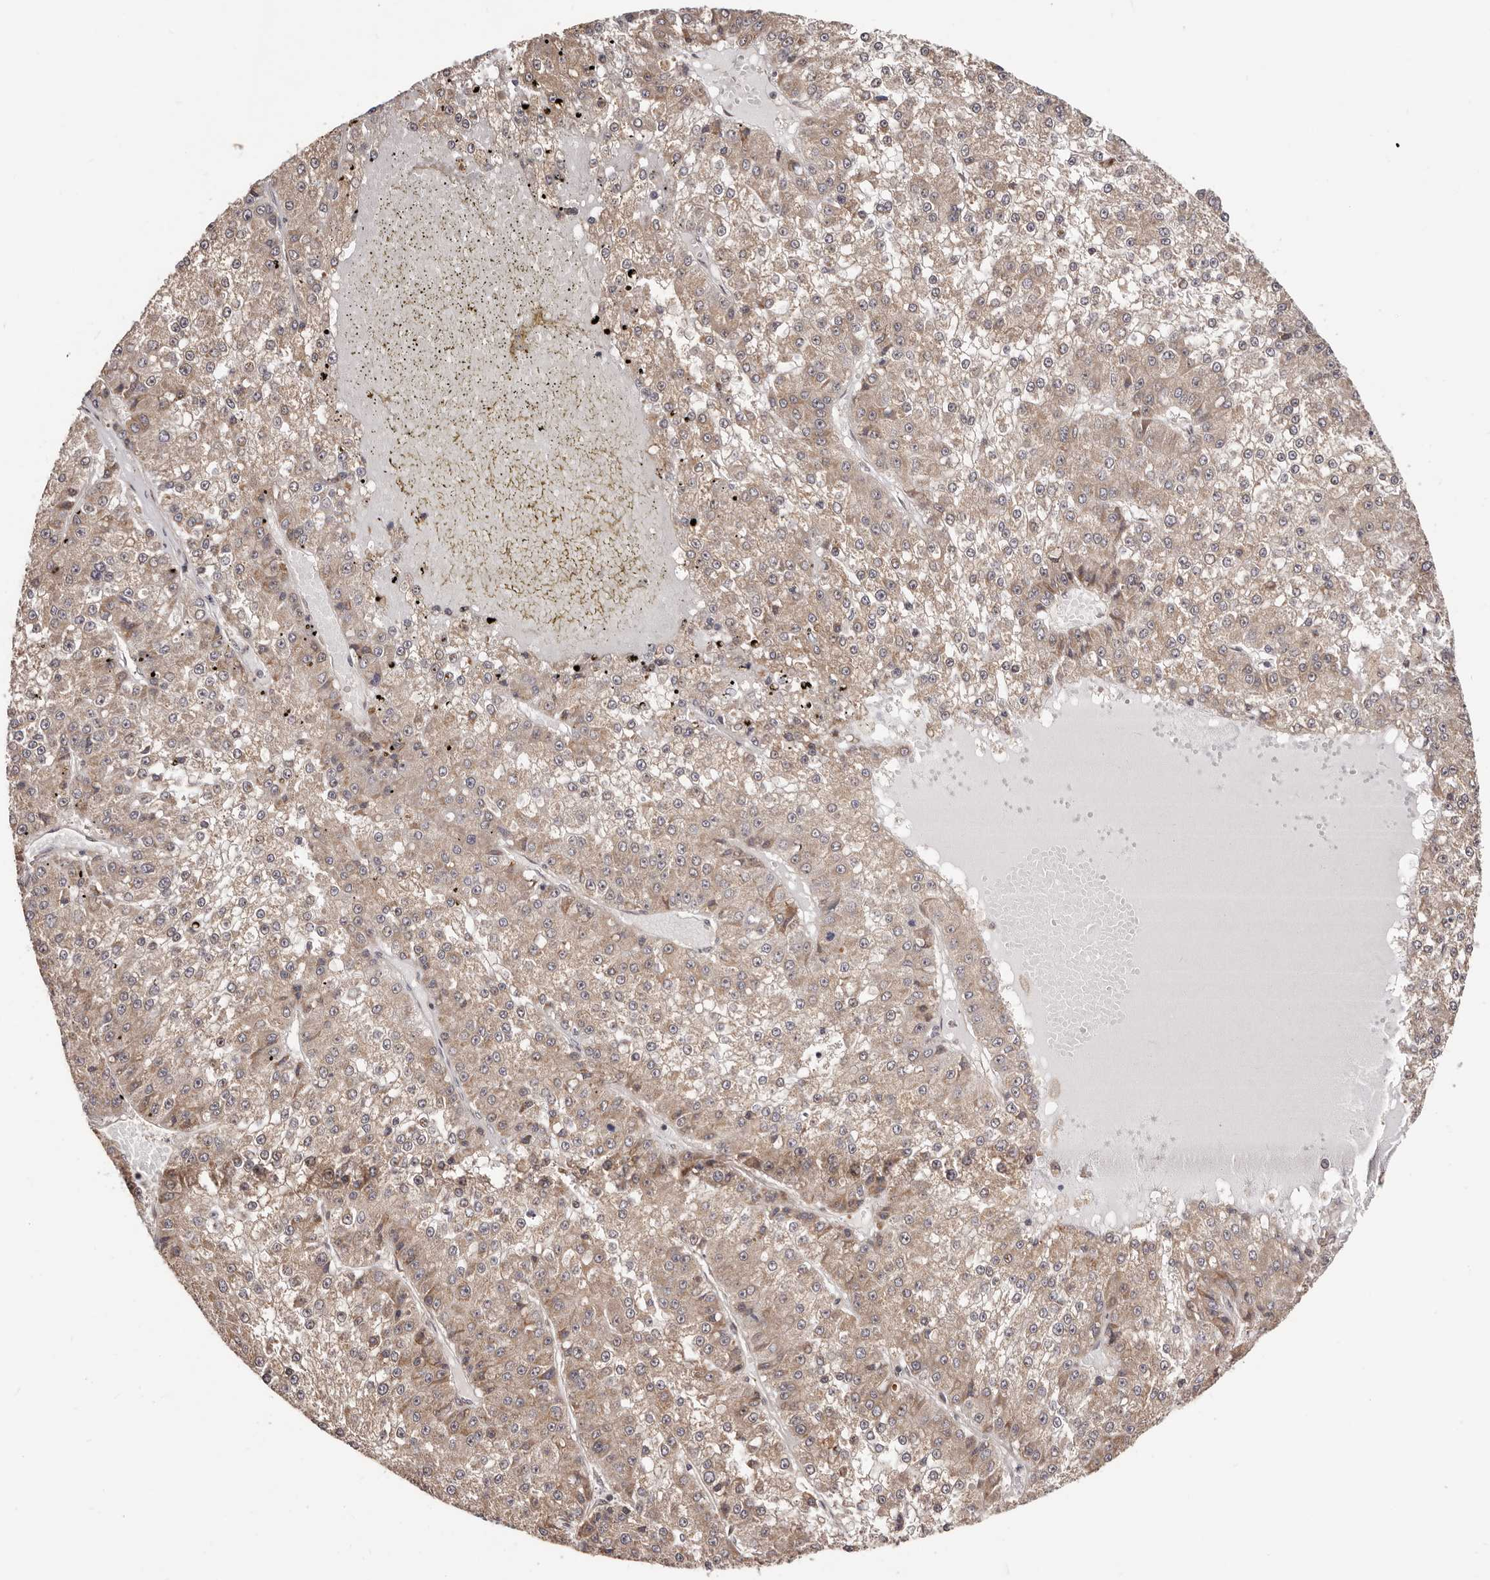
{"staining": {"intensity": "weak", "quantity": ">75%", "location": "cytoplasmic/membranous"}, "tissue": "liver cancer", "cell_type": "Tumor cells", "image_type": "cancer", "snomed": [{"axis": "morphology", "description": "Carcinoma, Hepatocellular, NOS"}, {"axis": "topography", "description": "Liver"}], "caption": "A micrograph of liver hepatocellular carcinoma stained for a protein exhibits weak cytoplasmic/membranous brown staining in tumor cells.", "gene": "NOL12", "patient": {"sex": "female", "age": 73}}